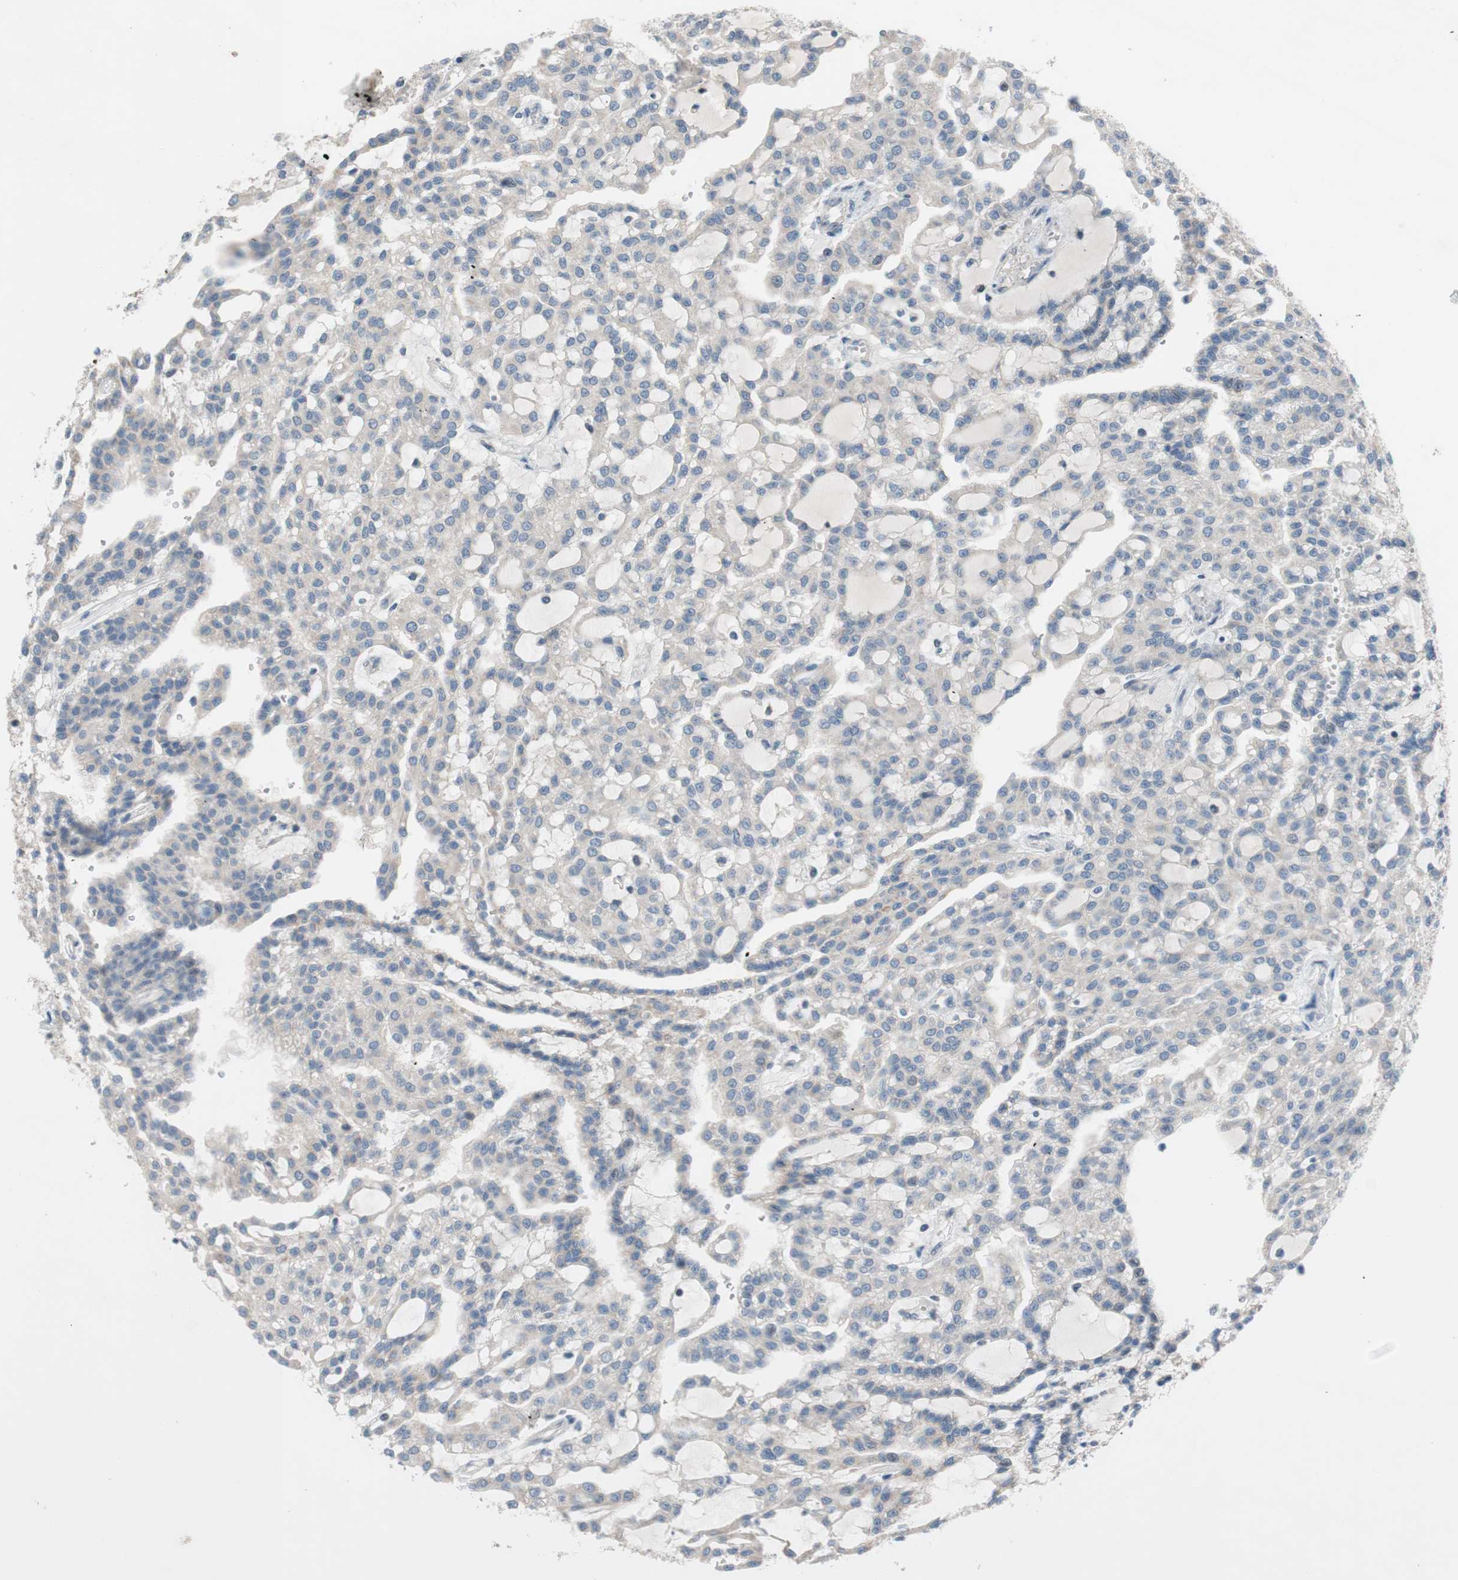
{"staining": {"intensity": "negative", "quantity": "none", "location": "none"}, "tissue": "renal cancer", "cell_type": "Tumor cells", "image_type": "cancer", "snomed": [{"axis": "morphology", "description": "Adenocarcinoma, NOS"}, {"axis": "topography", "description": "Kidney"}], "caption": "Histopathology image shows no protein staining in tumor cells of adenocarcinoma (renal) tissue.", "gene": "TACR3", "patient": {"sex": "male", "age": 63}}